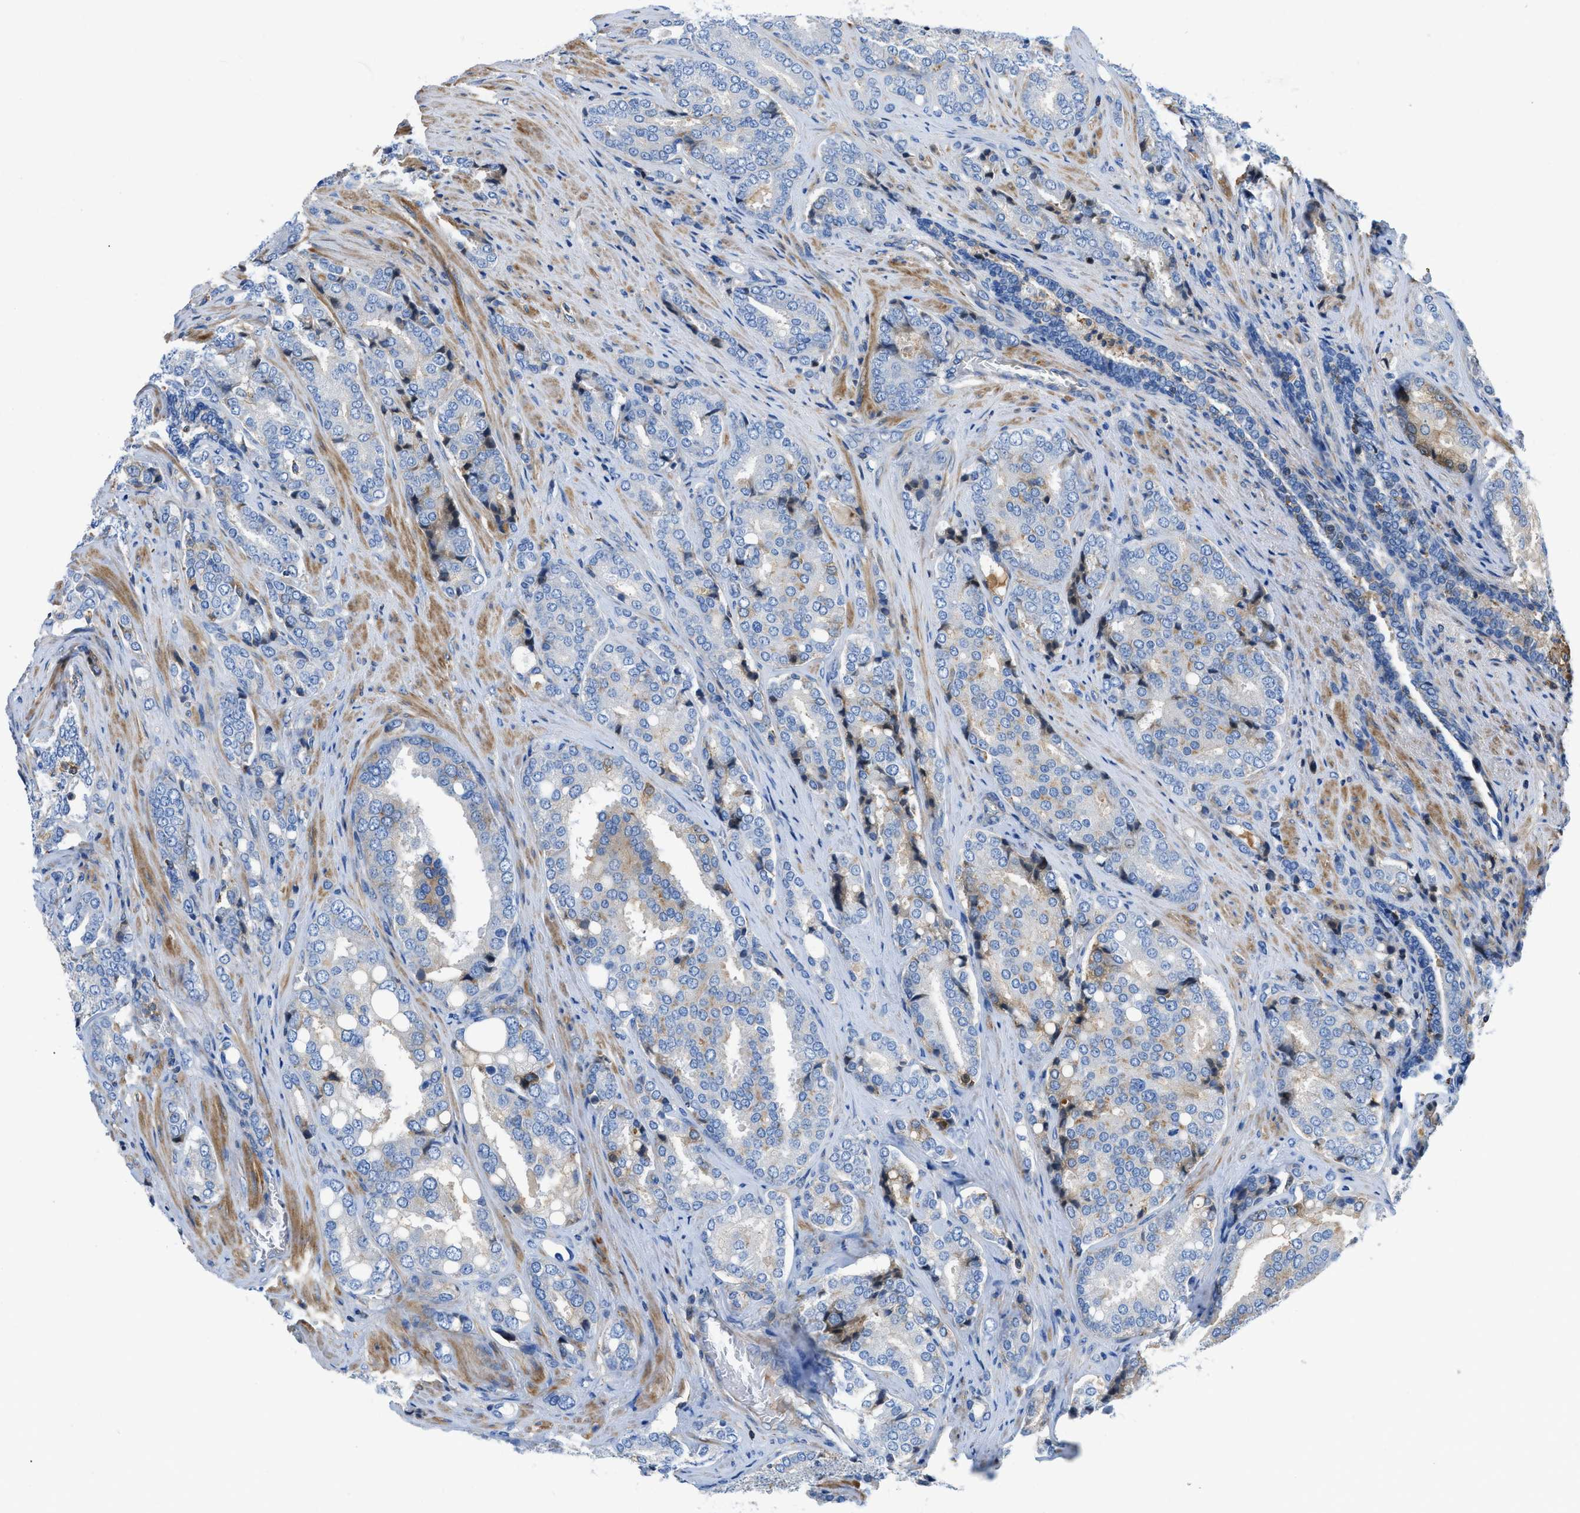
{"staining": {"intensity": "weak", "quantity": "<25%", "location": "cytoplasmic/membranous"}, "tissue": "prostate cancer", "cell_type": "Tumor cells", "image_type": "cancer", "snomed": [{"axis": "morphology", "description": "Adenocarcinoma, High grade"}, {"axis": "topography", "description": "Prostate"}], "caption": "IHC of prostate cancer (adenocarcinoma (high-grade)) displays no staining in tumor cells. Nuclei are stained in blue.", "gene": "ATP6V0D1", "patient": {"sex": "male", "age": 50}}